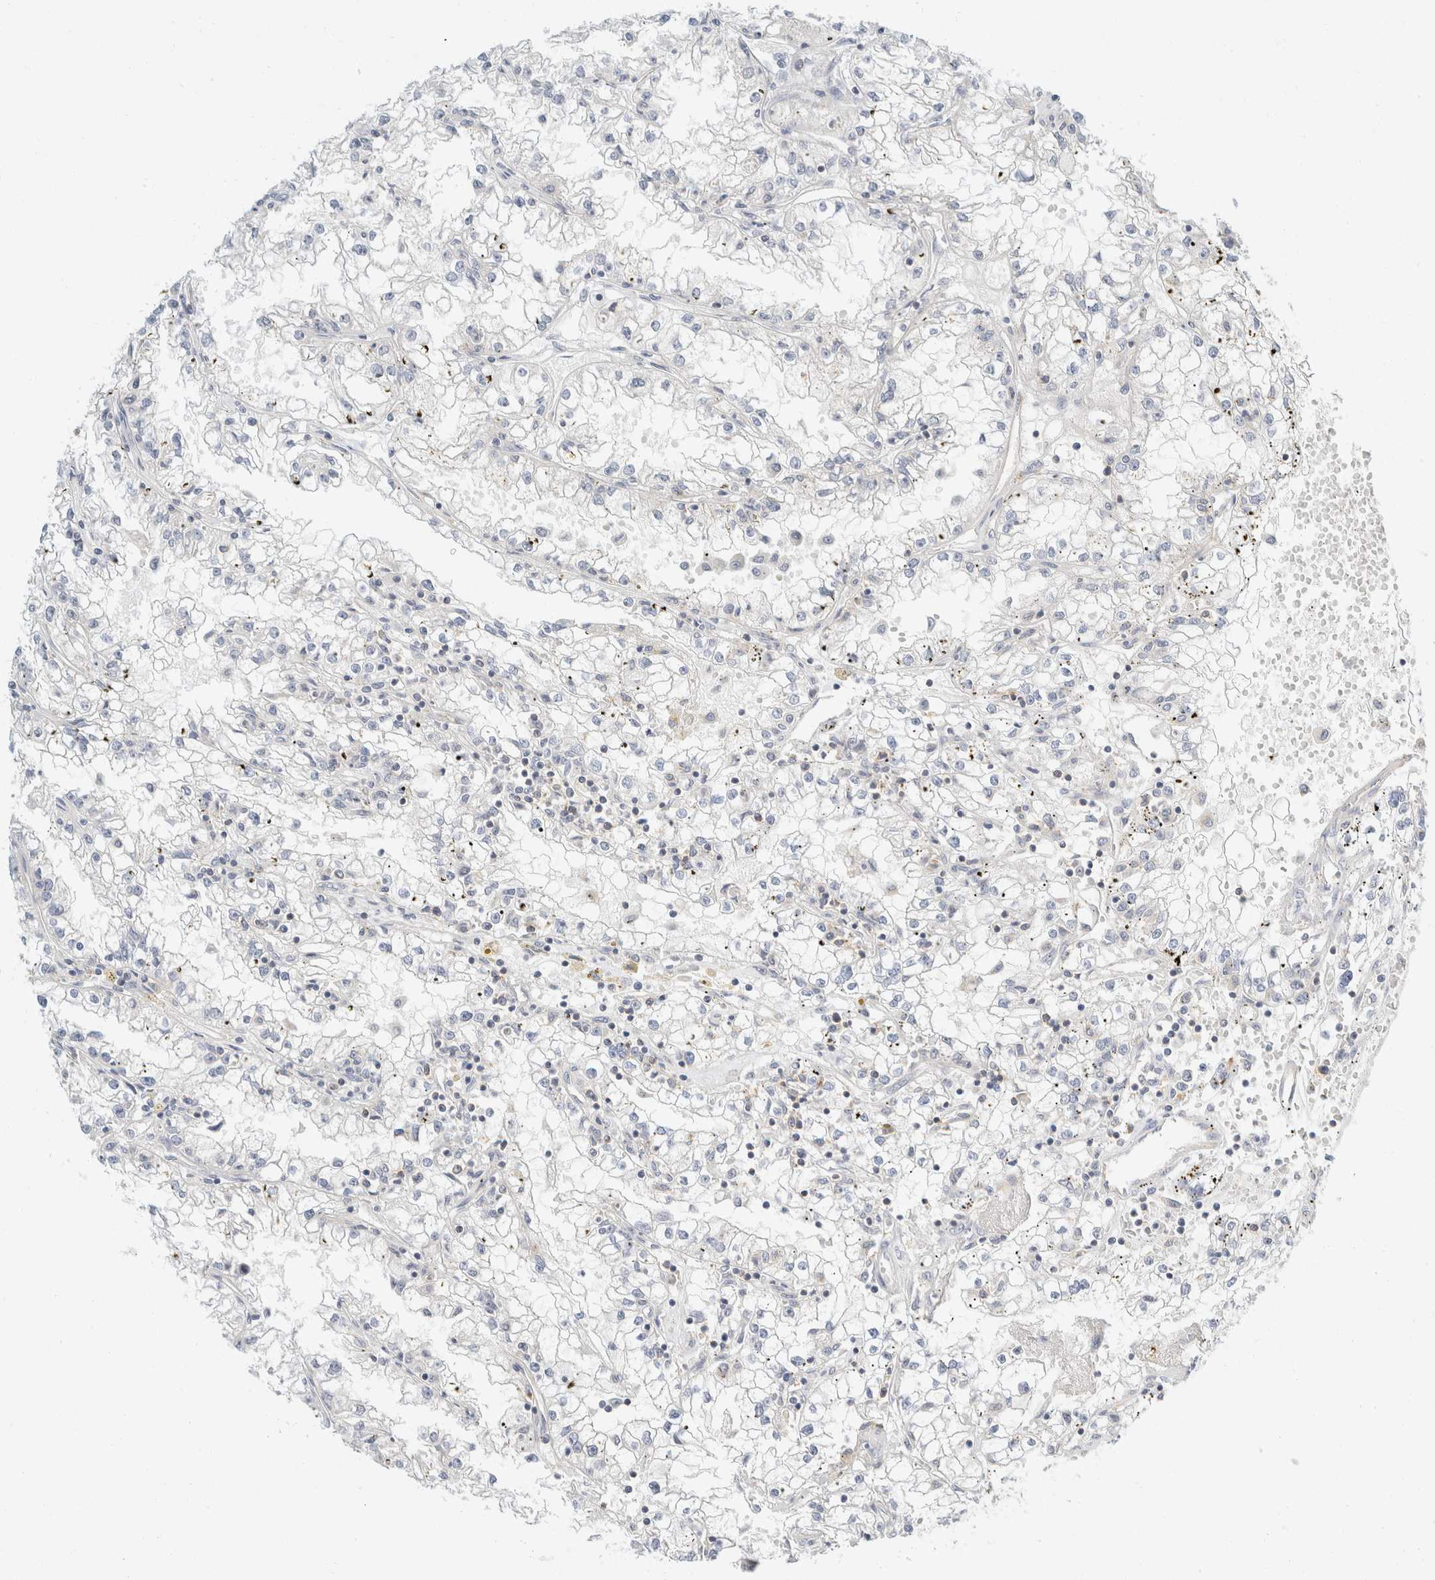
{"staining": {"intensity": "negative", "quantity": "none", "location": "none"}, "tissue": "renal cancer", "cell_type": "Tumor cells", "image_type": "cancer", "snomed": [{"axis": "morphology", "description": "Adenocarcinoma, NOS"}, {"axis": "topography", "description": "Kidney"}], "caption": "Tumor cells are negative for brown protein staining in renal cancer. (DAB immunohistochemistry, high magnification).", "gene": "SH3GLB2", "patient": {"sex": "male", "age": 56}}